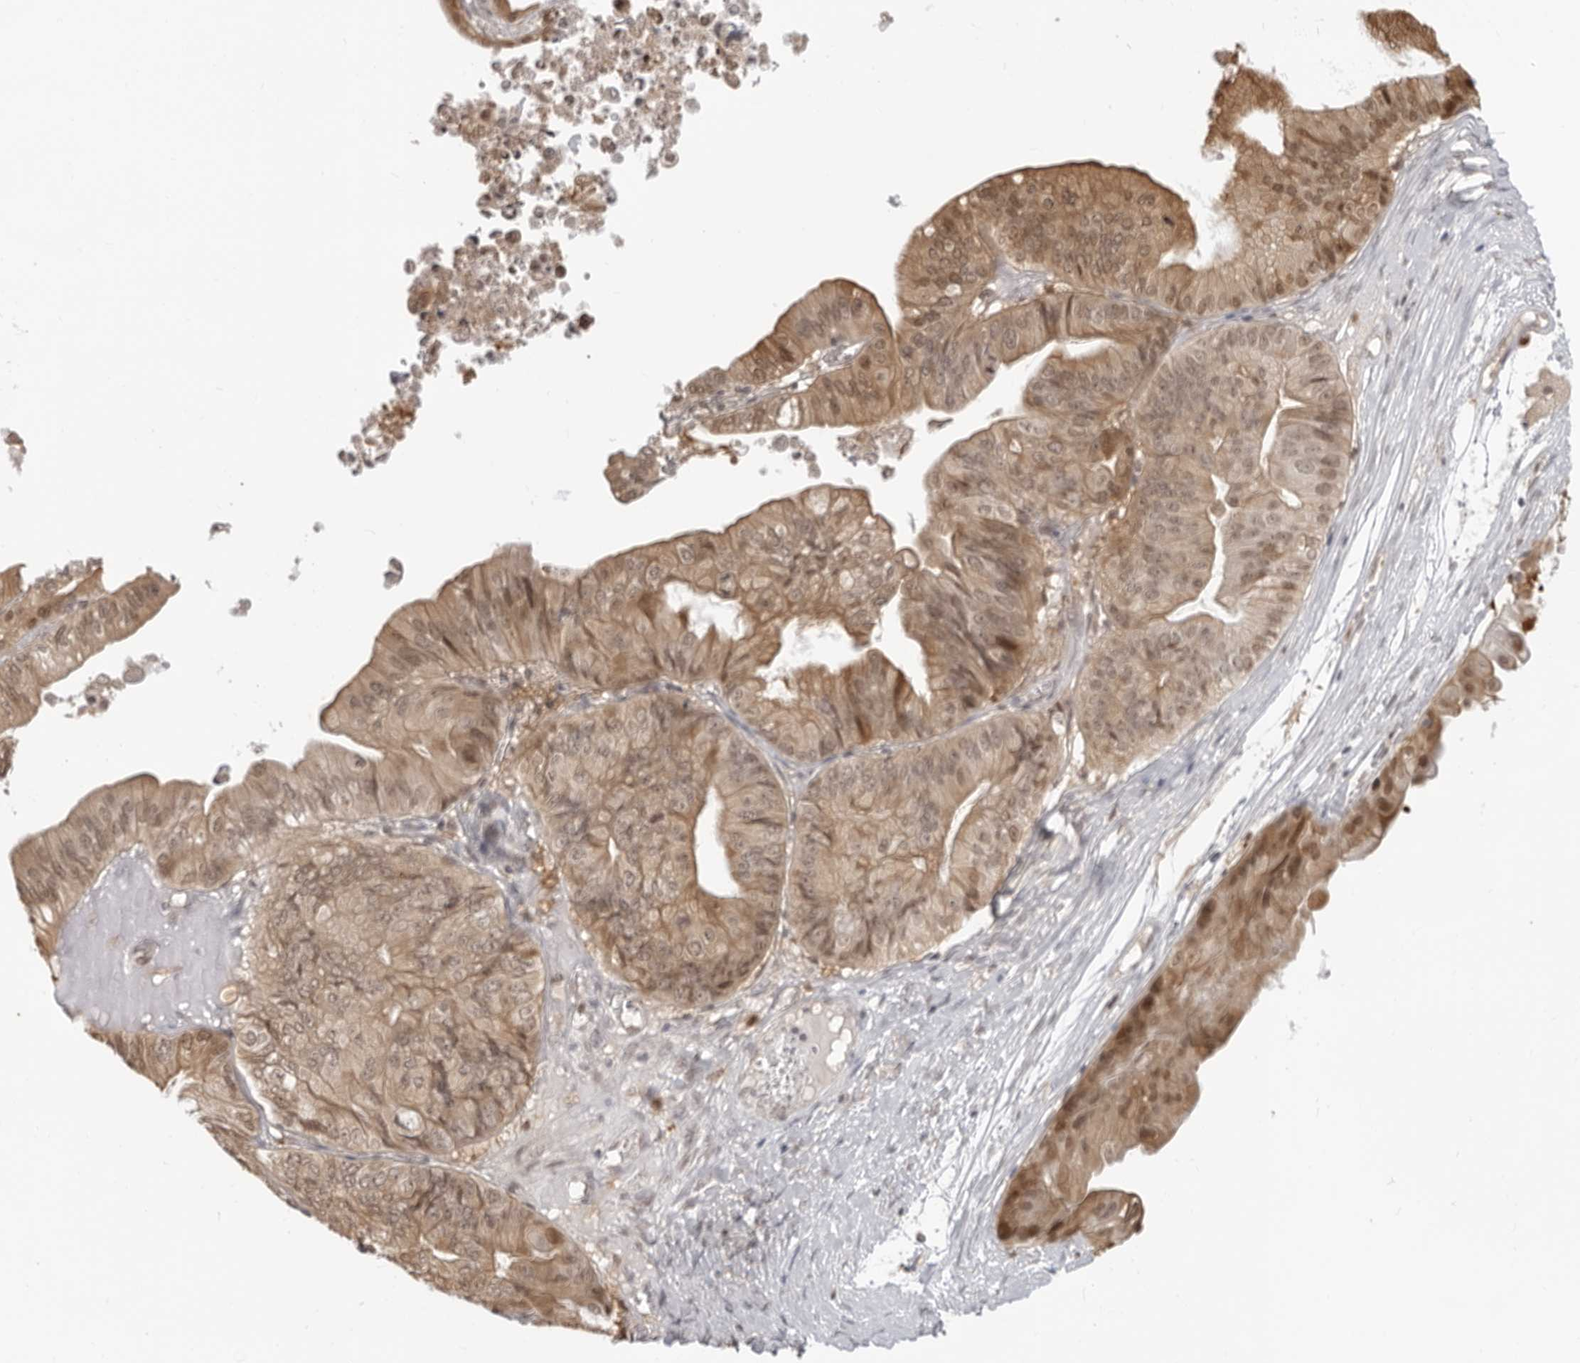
{"staining": {"intensity": "moderate", "quantity": ">75%", "location": "cytoplasmic/membranous,nuclear"}, "tissue": "ovarian cancer", "cell_type": "Tumor cells", "image_type": "cancer", "snomed": [{"axis": "morphology", "description": "Cystadenocarcinoma, mucinous, NOS"}, {"axis": "topography", "description": "Ovary"}], "caption": "The photomicrograph displays immunohistochemical staining of ovarian cancer. There is moderate cytoplasmic/membranous and nuclear staining is identified in about >75% of tumor cells.", "gene": "SRGAP2", "patient": {"sex": "female", "age": 61}}